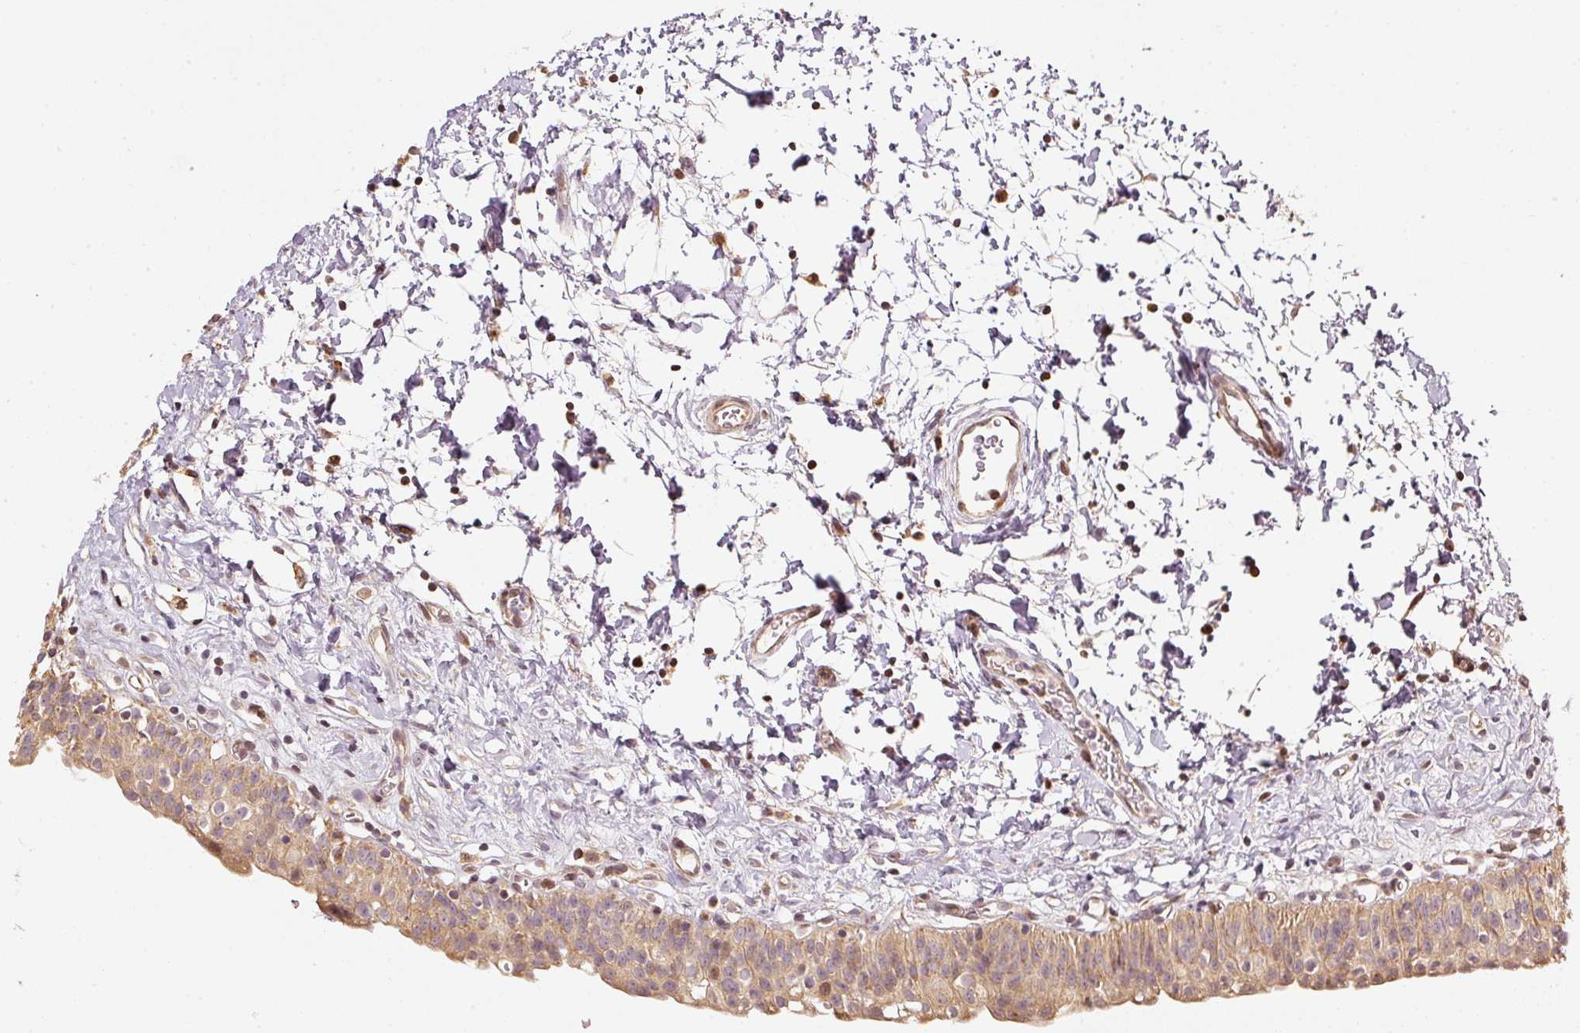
{"staining": {"intensity": "moderate", "quantity": ">75%", "location": "cytoplasmic/membranous"}, "tissue": "urinary bladder", "cell_type": "Urothelial cells", "image_type": "normal", "snomed": [{"axis": "morphology", "description": "Normal tissue, NOS"}, {"axis": "topography", "description": "Urinary bladder"}], "caption": "This is a histology image of immunohistochemistry staining of normal urinary bladder, which shows moderate expression in the cytoplasmic/membranous of urothelial cells.", "gene": "RAB35", "patient": {"sex": "male", "age": 51}}